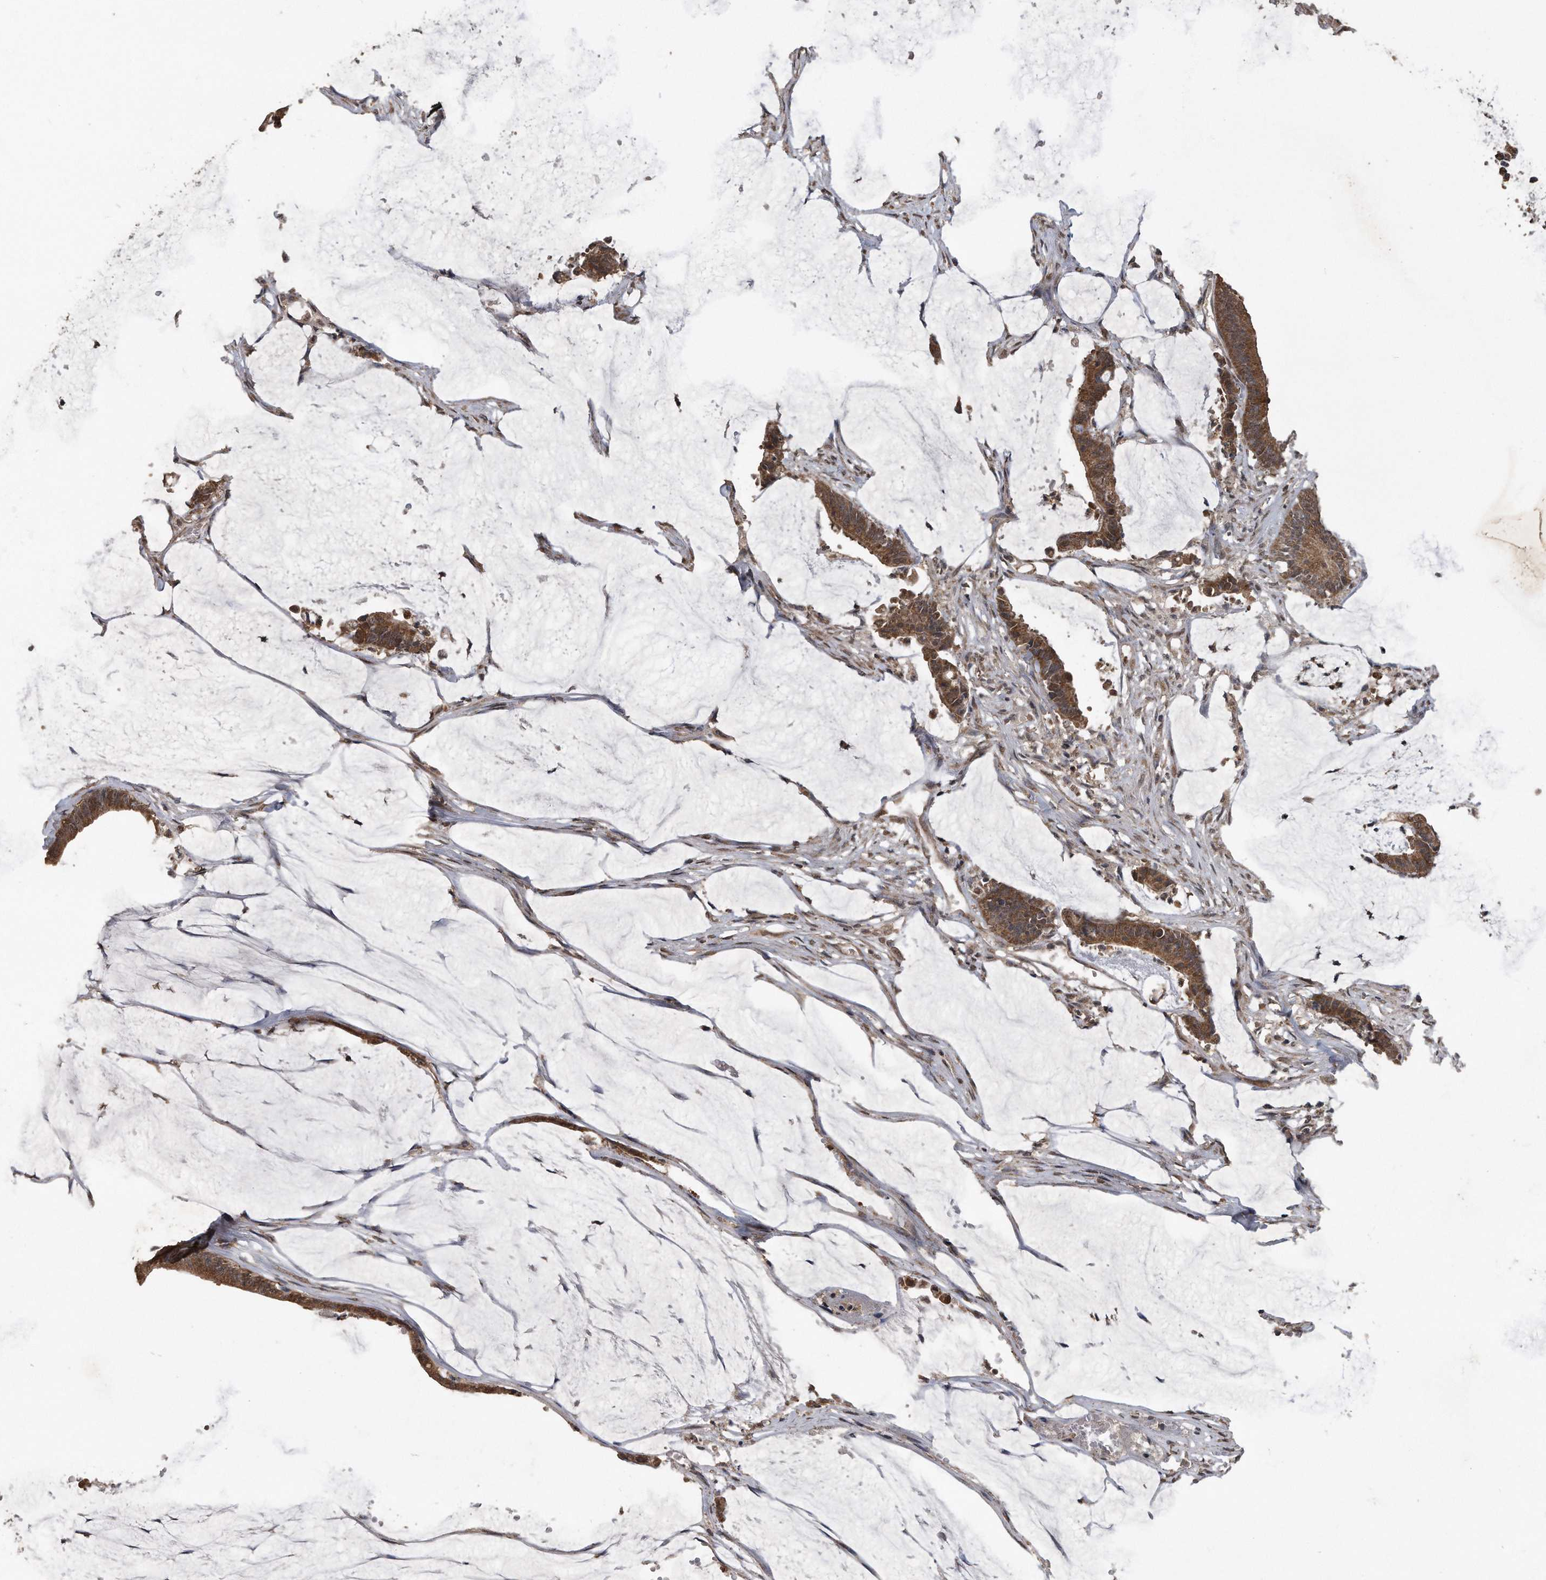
{"staining": {"intensity": "moderate", "quantity": ">75%", "location": "cytoplasmic/membranous"}, "tissue": "colorectal cancer", "cell_type": "Tumor cells", "image_type": "cancer", "snomed": [{"axis": "morphology", "description": "Adenocarcinoma, NOS"}, {"axis": "topography", "description": "Rectum"}], "caption": "This image reveals IHC staining of human adenocarcinoma (colorectal), with medium moderate cytoplasmic/membranous expression in about >75% of tumor cells.", "gene": "CRYZL1", "patient": {"sex": "female", "age": 66}}